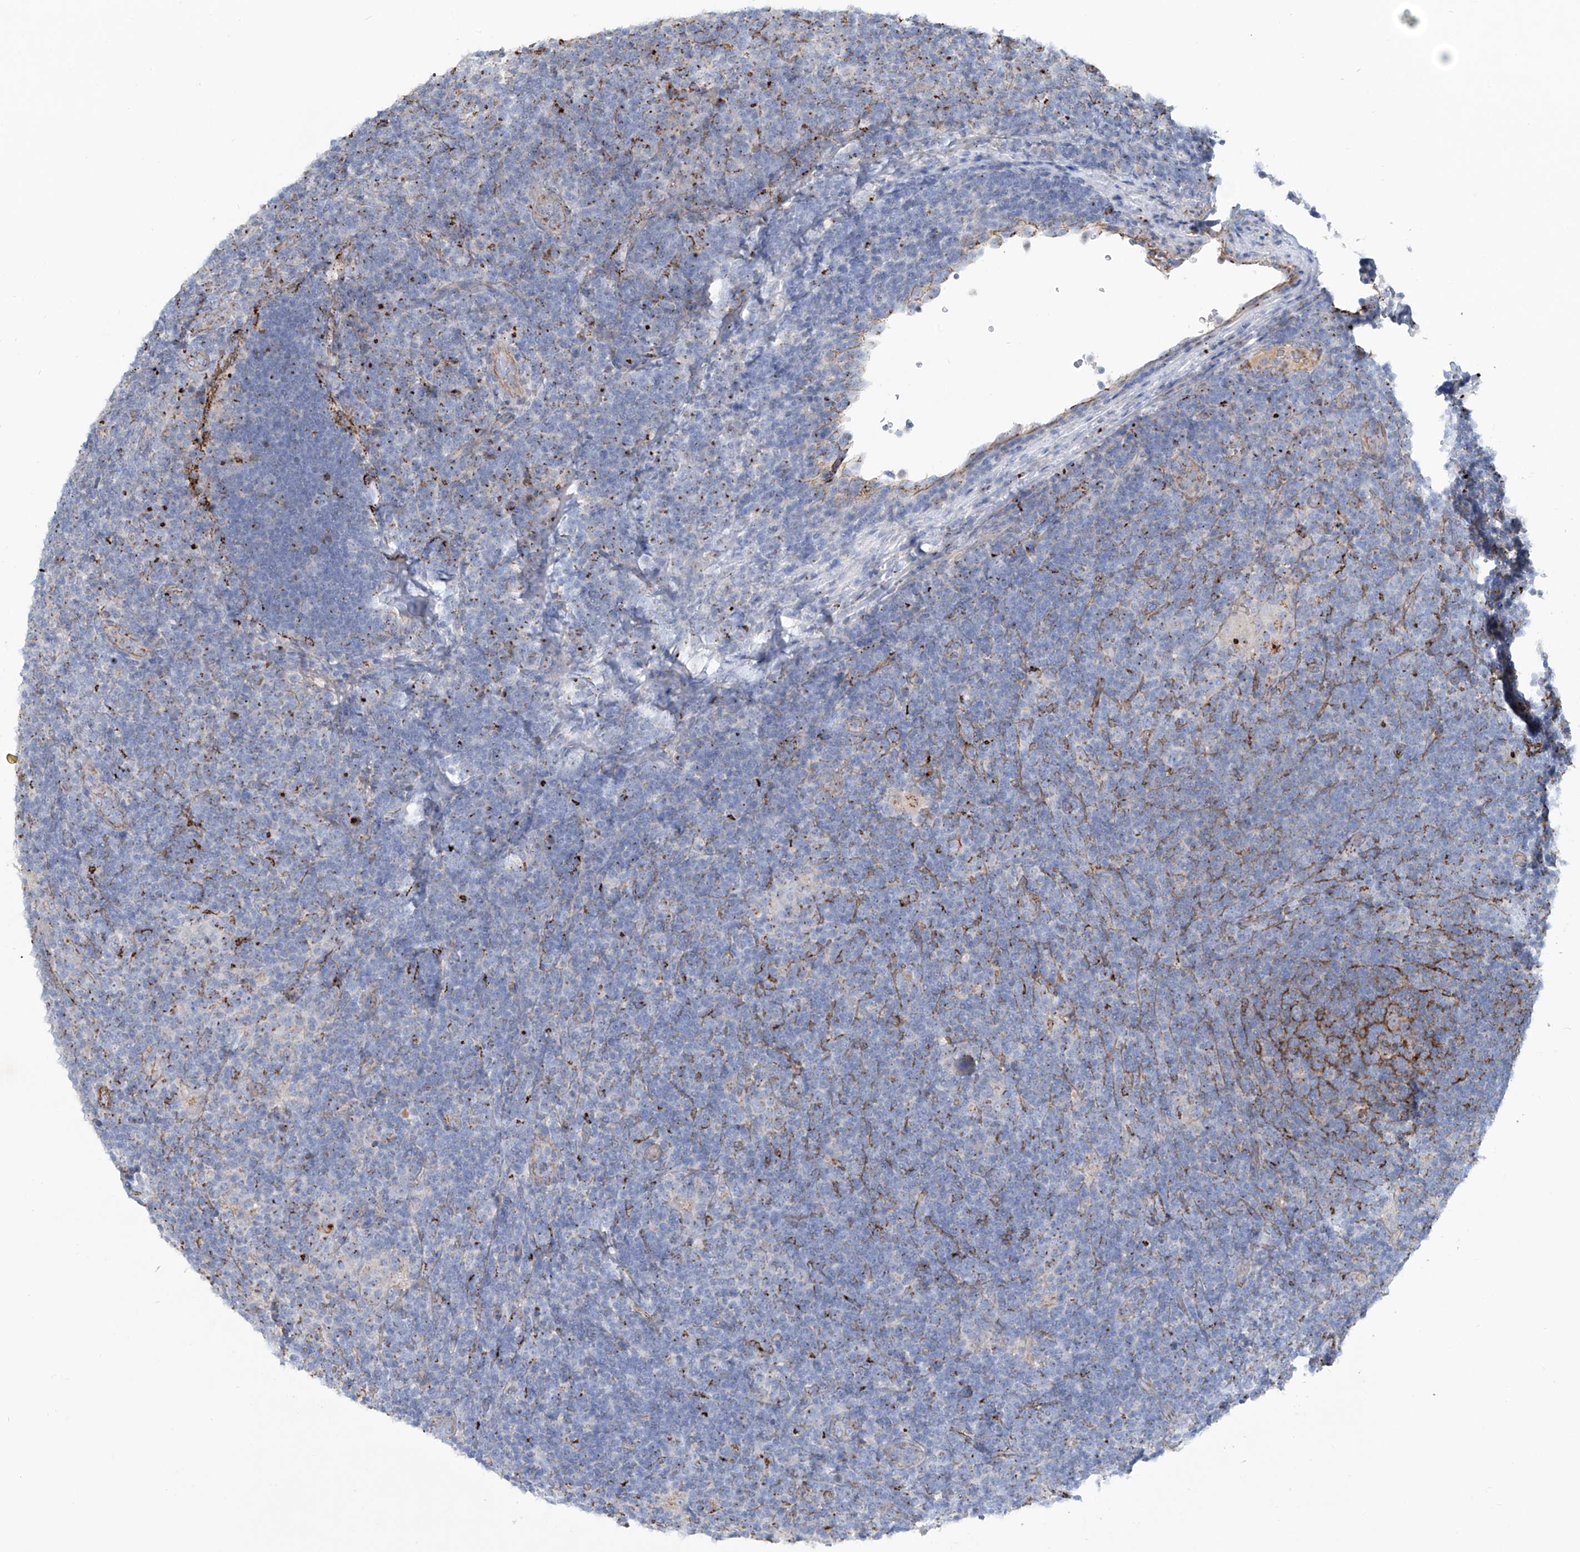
{"staining": {"intensity": "negative", "quantity": "none", "location": "none"}, "tissue": "lymphoma", "cell_type": "Tumor cells", "image_type": "cancer", "snomed": [{"axis": "morphology", "description": "Hodgkin's disease, NOS"}, {"axis": "topography", "description": "Lymph node"}], "caption": "Tumor cells show no significant positivity in lymphoma.", "gene": "CDH5", "patient": {"sex": "female", "age": 57}}